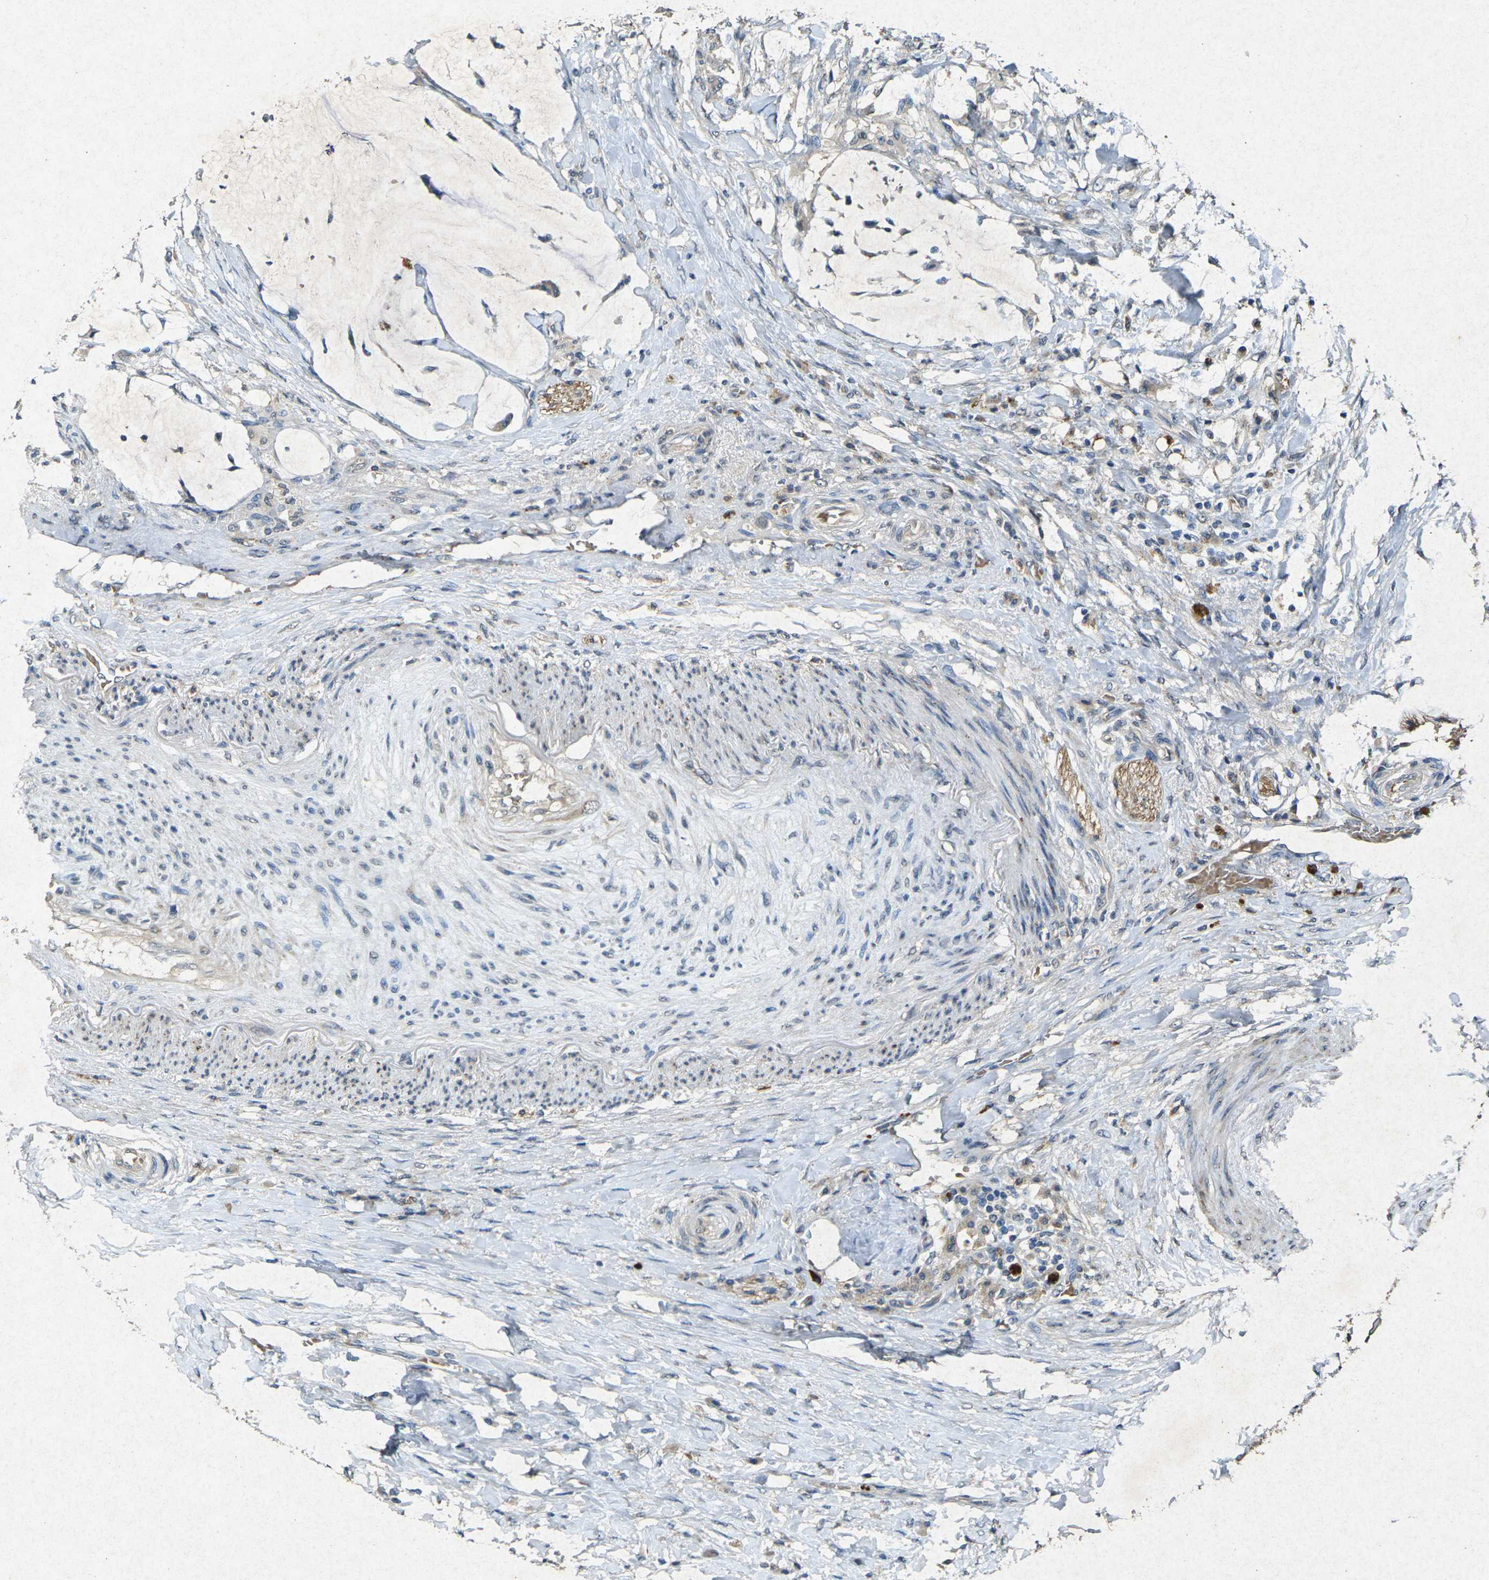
{"staining": {"intensity": "weak", "quantity": "25%-75%", "location": "cytoplasmic/membranous"}, "tissue": "colorectal cancer", "cell_type": "Tumor cells", "image_type": "cancer", "snomed": [{"axis": "morphology", "description": "Adenocarcinoma, NOS"}, {"axis": "topography", "description": "Rectum"}], "caption": "The micrograph reveals staining of colorectal adenocarcinoma, revealing weak cytoplasmic/membranous protein expression (brown color) within tumor cells.", "gene": "RGMA", "patient": {"sex": "female", "age": 77}}